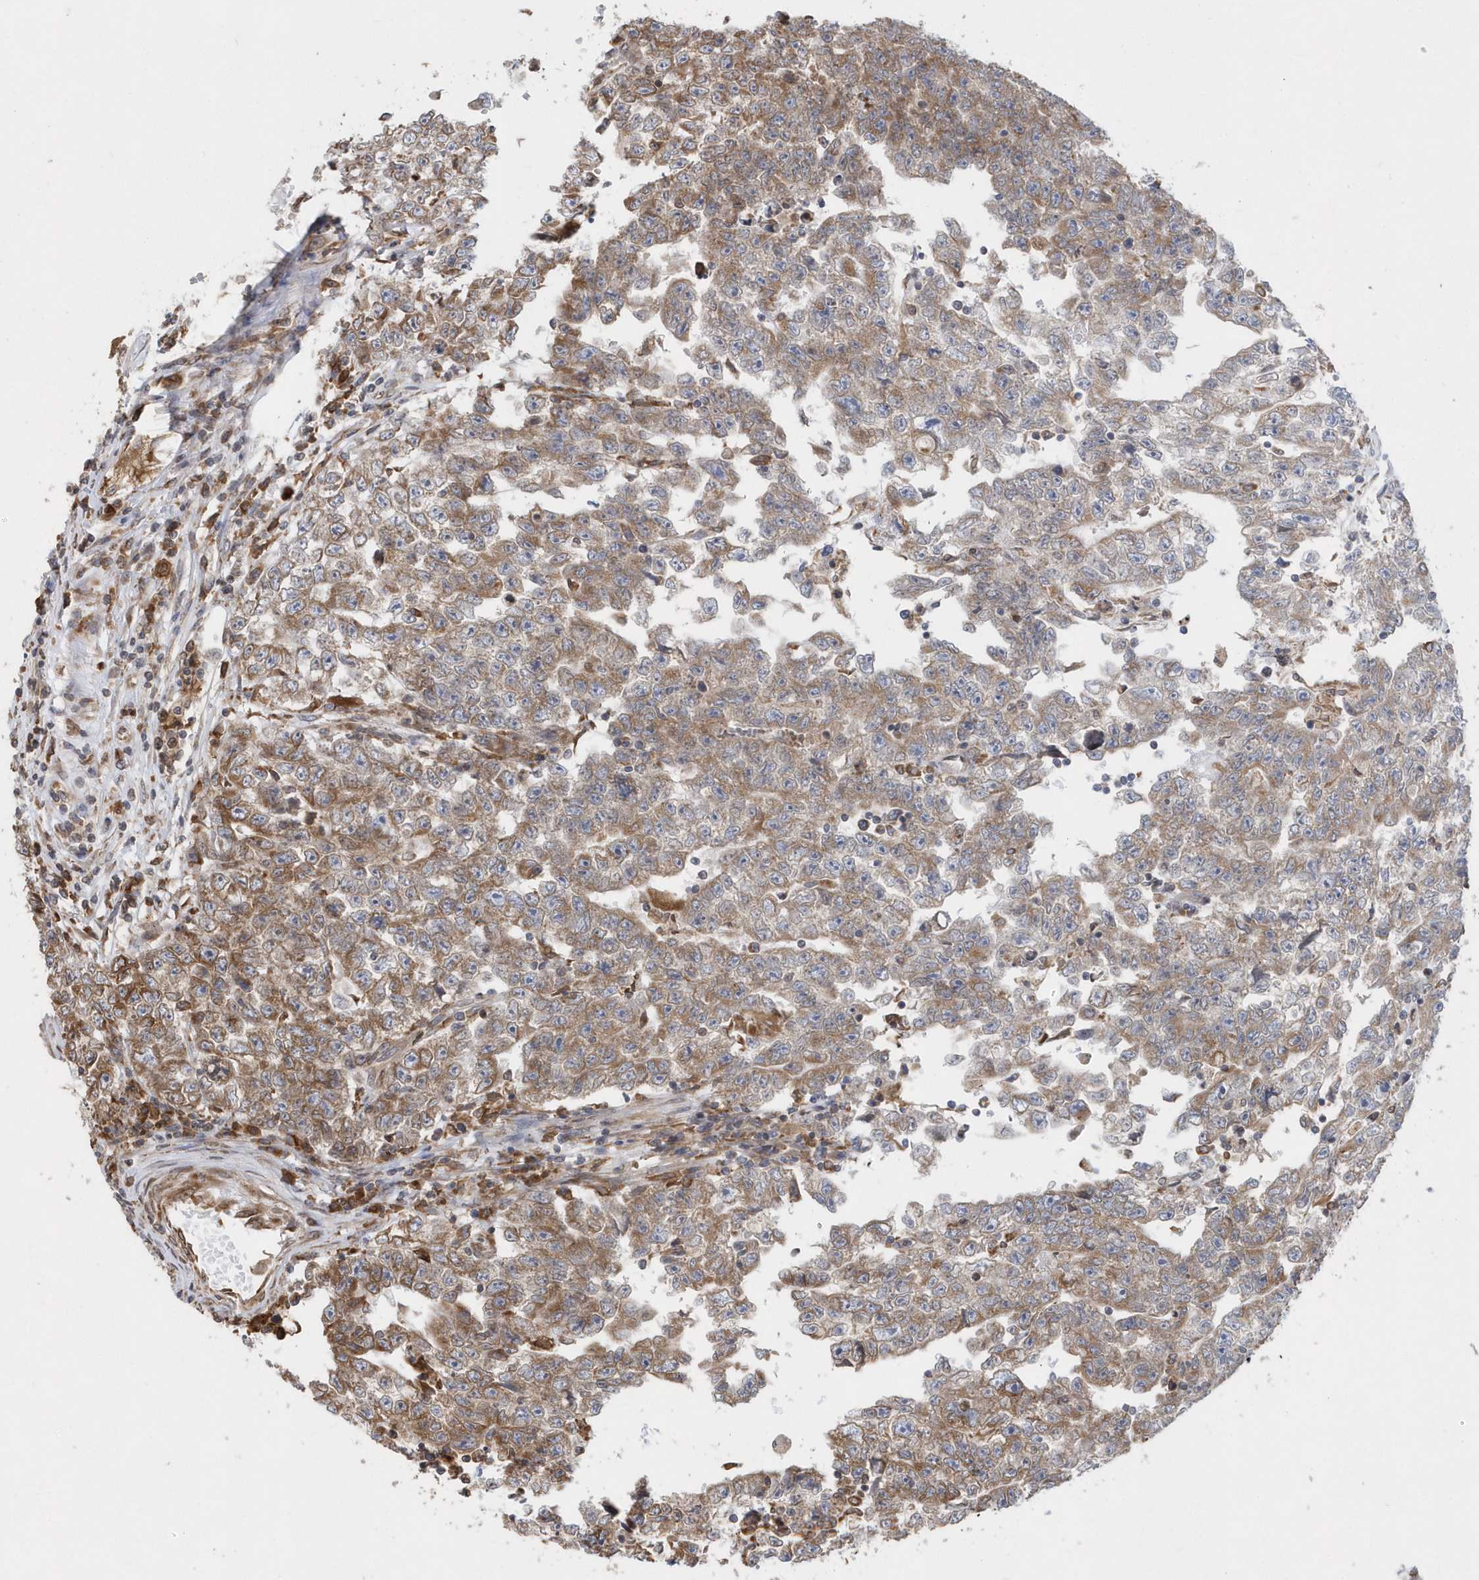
{"staining": {"intensity": "moderate", "quantity": ">75%", "location": "cytoplasmic/membranous"}, "tissue": "testis cancer", "cell_type": "Tumor cells", "image_type": "cancer", "snomed": [{"axis": "morphology", "description": "Carcinoma, Embryonal, NOS"}, {"axis": "topography", "description": "Testis"}], "caption": "There is medium levels of moderate cytoplasmic/membranous staining in tumor cells of testis embryonal carcinoma, as demonstrated by immunohistochemical staining (brown color).", "gene": "VAMP7", "patient": {"sex": "male", "age": 25}}